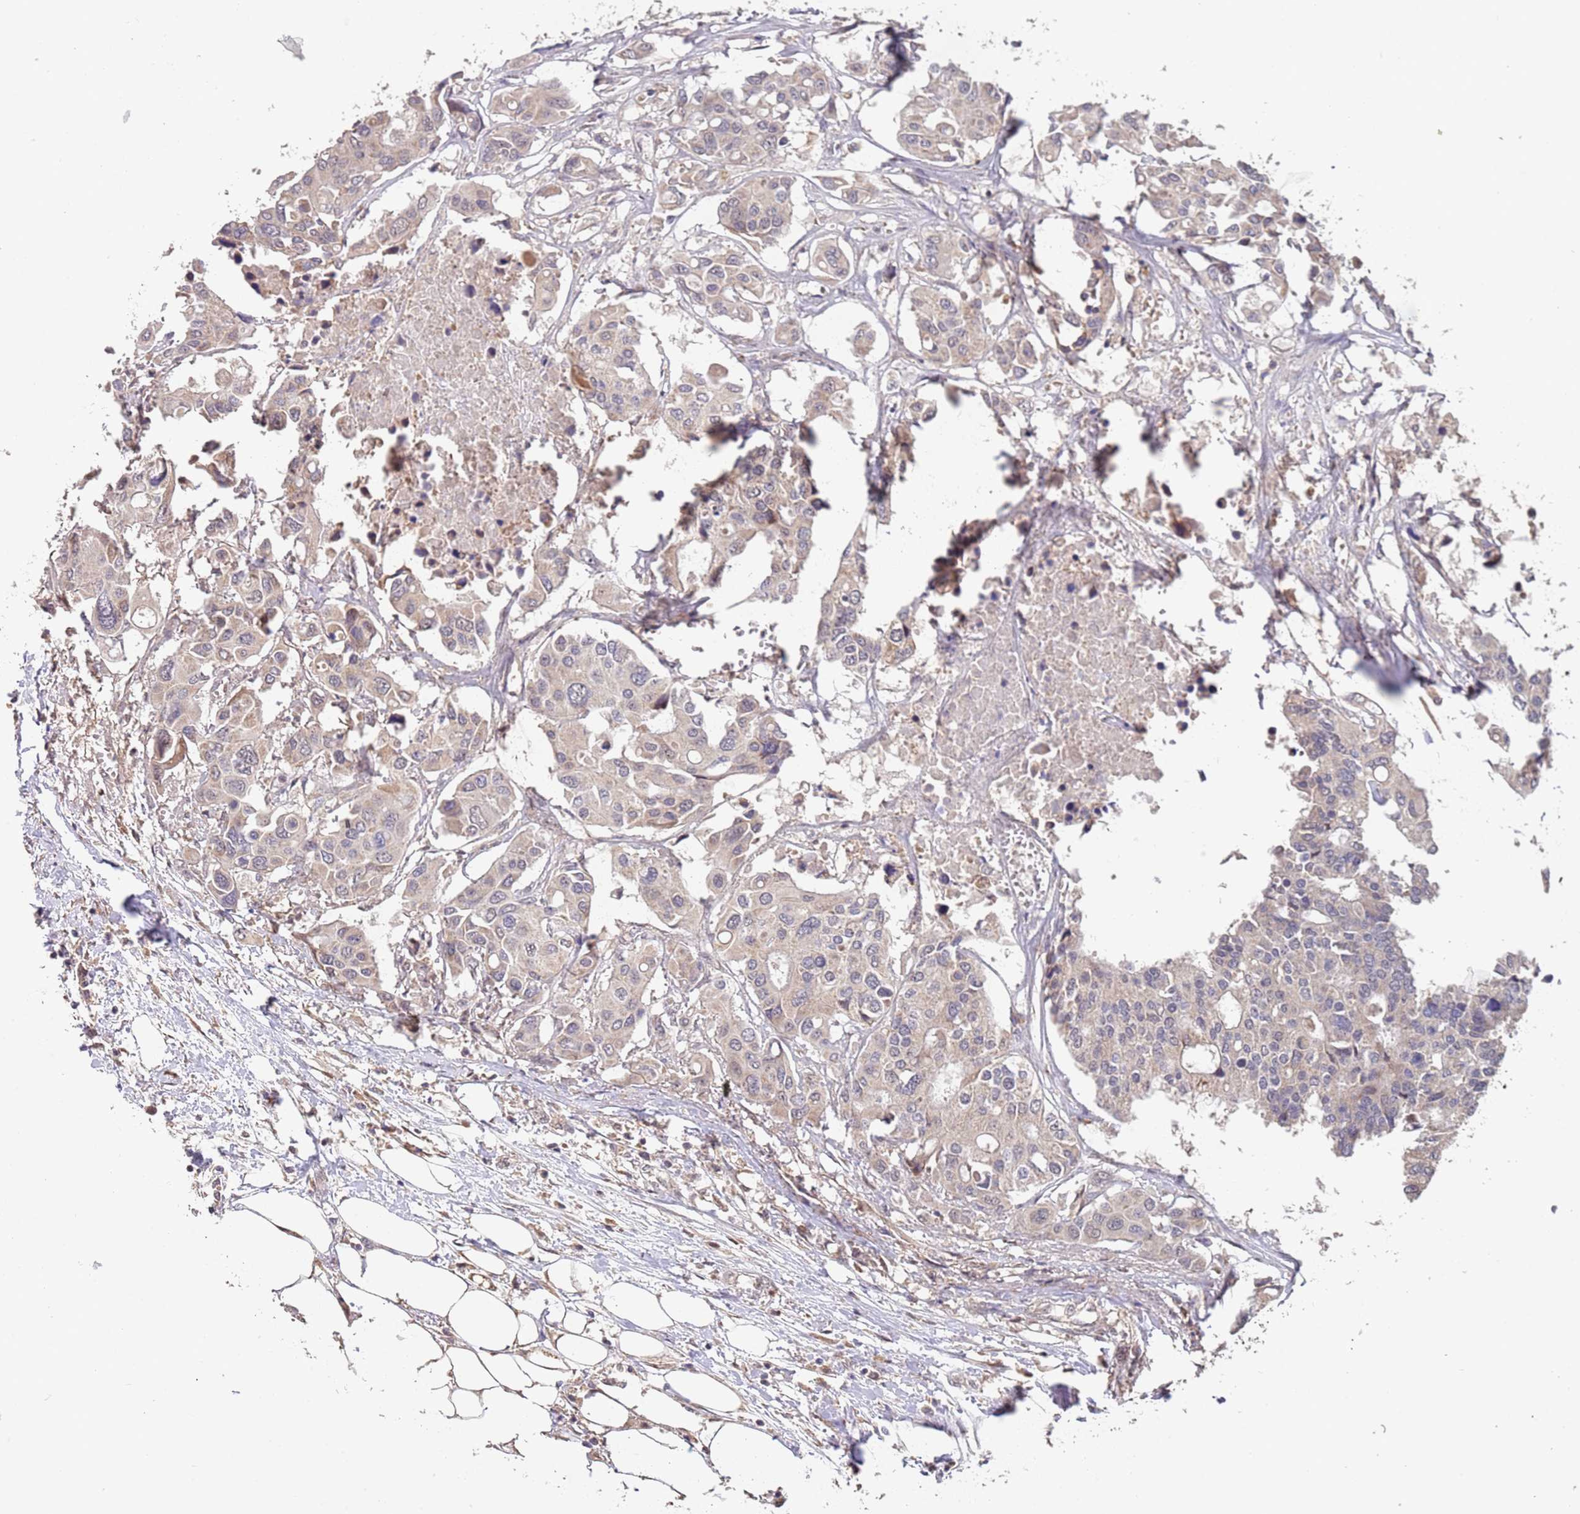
{"staining": {"intensity": "weak", "quantity": "<25%", "location": "cytoplasmic/membranous"}, "tissue": "colorectal cancer", "cell_type": "Tumor cells", "image_type": "cancer", "snomed": [{"axis": "morphology", "description": "Adenocarcinoma, NOS"}, {"axis": "topography", "description": "Colon"}], "caption": "Immunohistochemistry (IHC) histopathology image of human colorectal adenocarcinoma stained for a protein (brown), which reveals no positivity in tumor cells.", "gene": "TMEM64", "patient": {"sex": "male", "age": 77}}